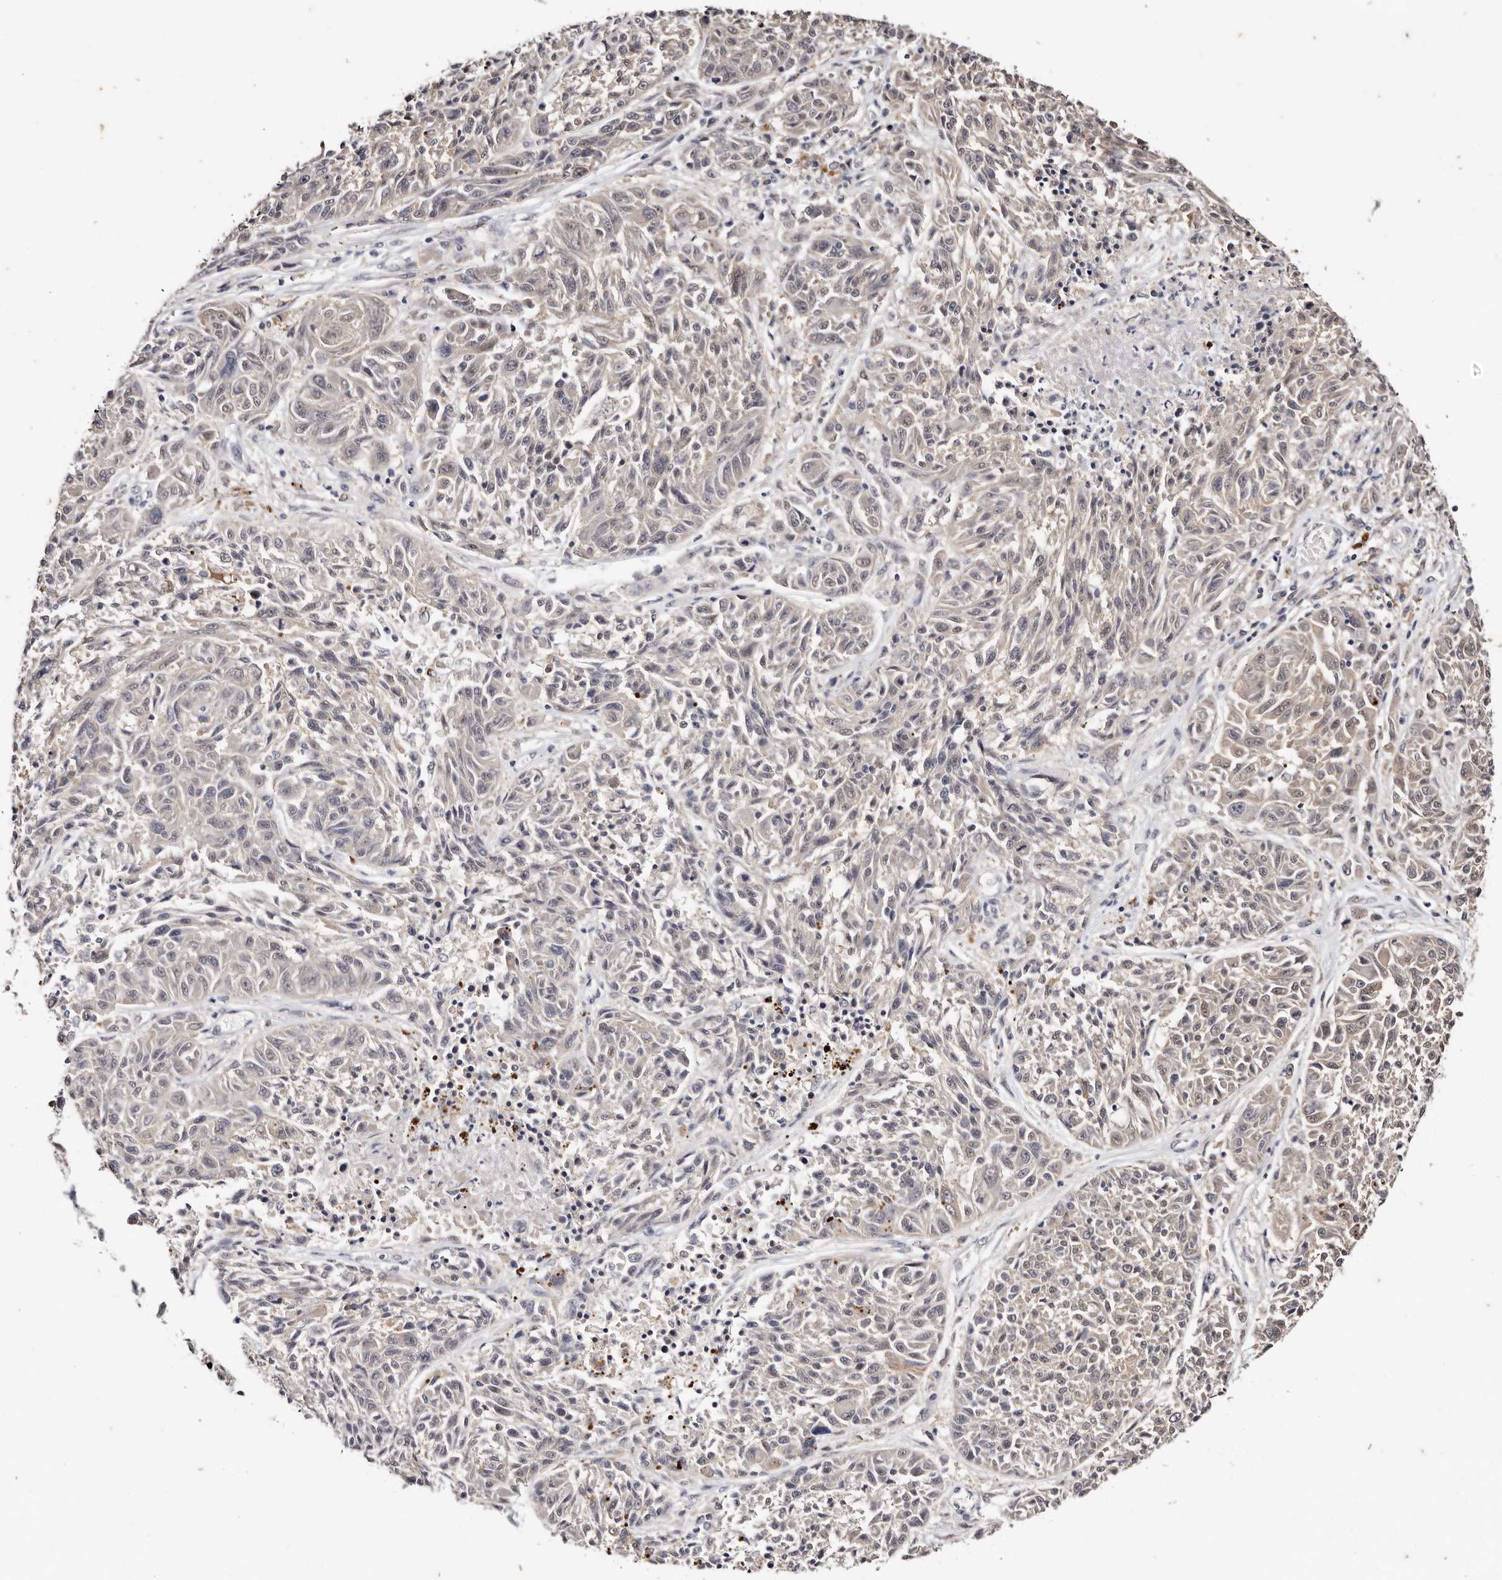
{"staining": {"intensity": "negative", "quantity": "none", "location": "none"}, "tissue": "melanoma", "cell_type": "Tumor cells", "image_type": "cancer", "snomed": [{"axis": "morphology", "description": "Malignant melanoma, NOS"}, {"axis": "topography", "description": "Skin"}], "caption": "This is an immunohistochemistry (IHC) photomicrograph of melanoma. There is no expression in tumor cells.", "gene": "TYW3", "patient": {"sex": "male", "age": 53}}